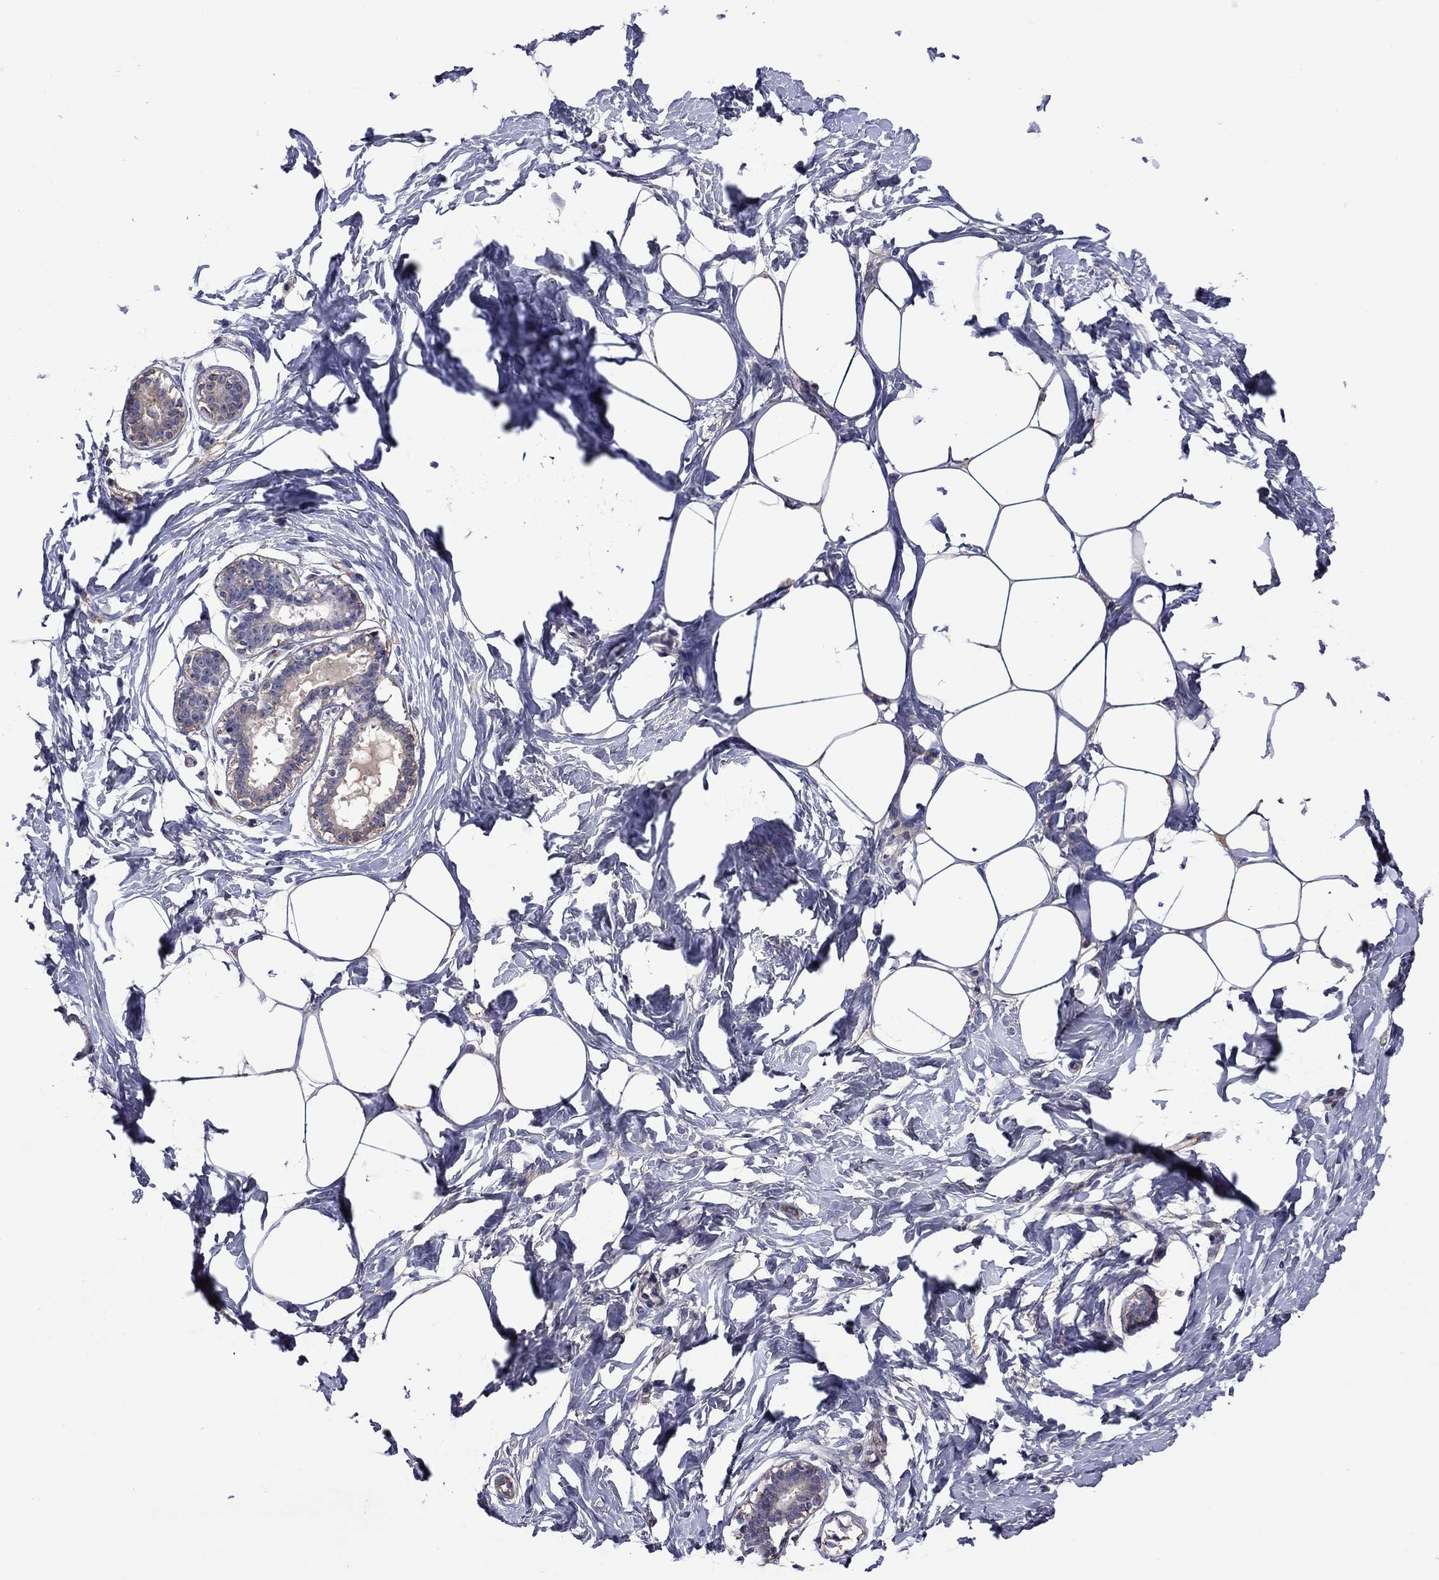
{"staining": {"intensity": "negative", "quantity": "none", "location": "none"}, "tissue": "breast", "cell_type": "Adipocytes", "image_type": "normal", "snomed": [{"axis": "morphology", "description": "Normal tissue, NOS"}, {"axis": "morphology", "description": "Lobular carcinoma, in situ"}, {"axis": "topography", "description": "Breast"}], "caption": "Immunohistochemical staining of unremarkable human breast demonstrates no significant staining in adipocytes.", "gene": "APOA2", "patient": {"sex": "female", "age": 35}}